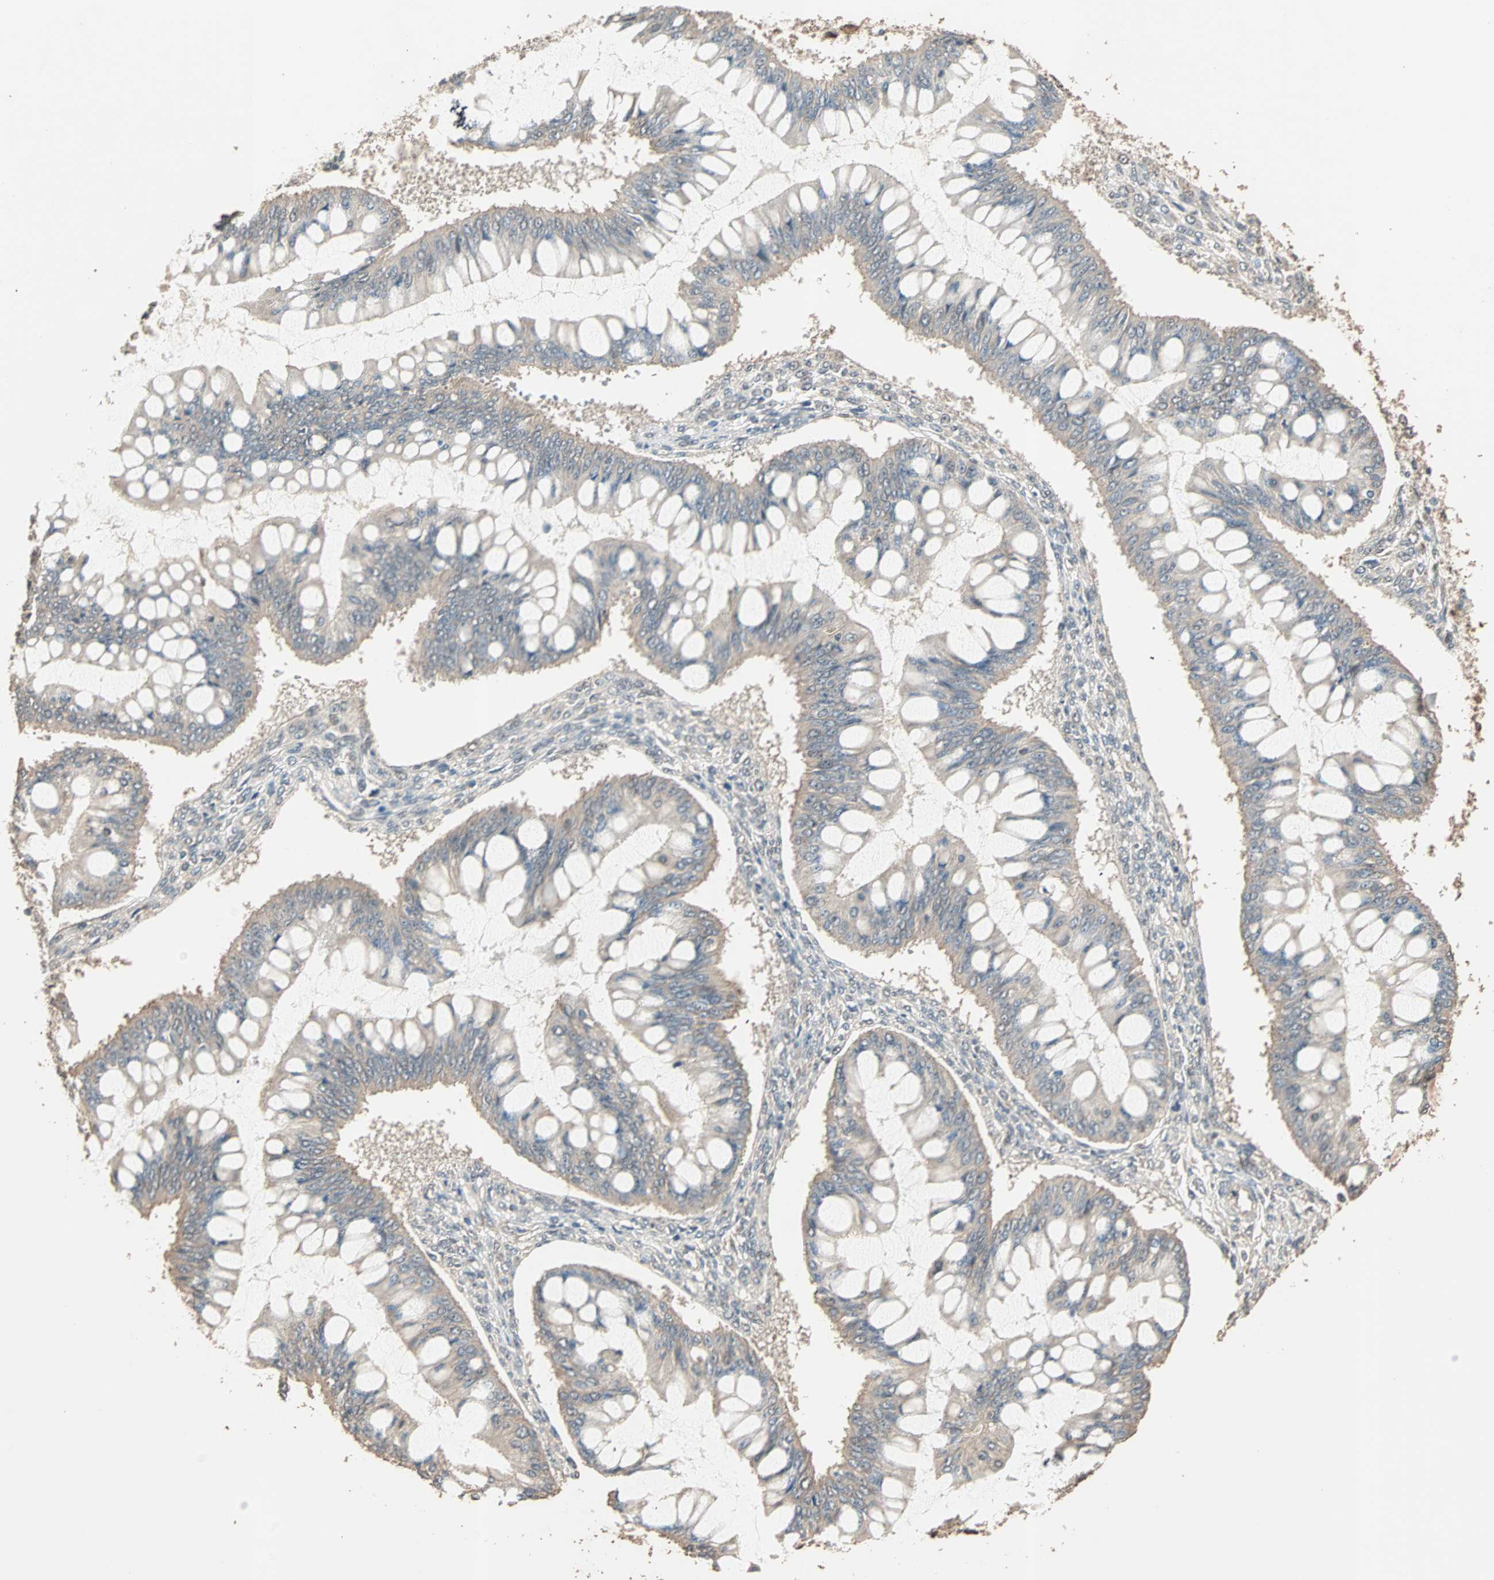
{"staining": {"intensity": "weak", "quantity": "25%-75%", "location": "cytoplasmic/membranous"}, "tissue": "ovarian cancer", "cell_type": "Tumor cells", "image_type": "cancer", "snomed": [{"axis": "morphology", "description": "Cystadenocarcinoma, mucinous, NOS"}, {"axis": "topography", "description": "Ovary"}], "caption": "Ovarian cancer tissue displays weak cytoplasmic/membranous positivity in about 25%-75% of tumor cells, visualized by immunohistochemistry. The staining is performed using DAB brown chromogen to label protein expression. The nuclei are counter-stained blue using hematoxylin.", "gene": "ZBTB33", "patient": {"sex": "female", "age": 73}}